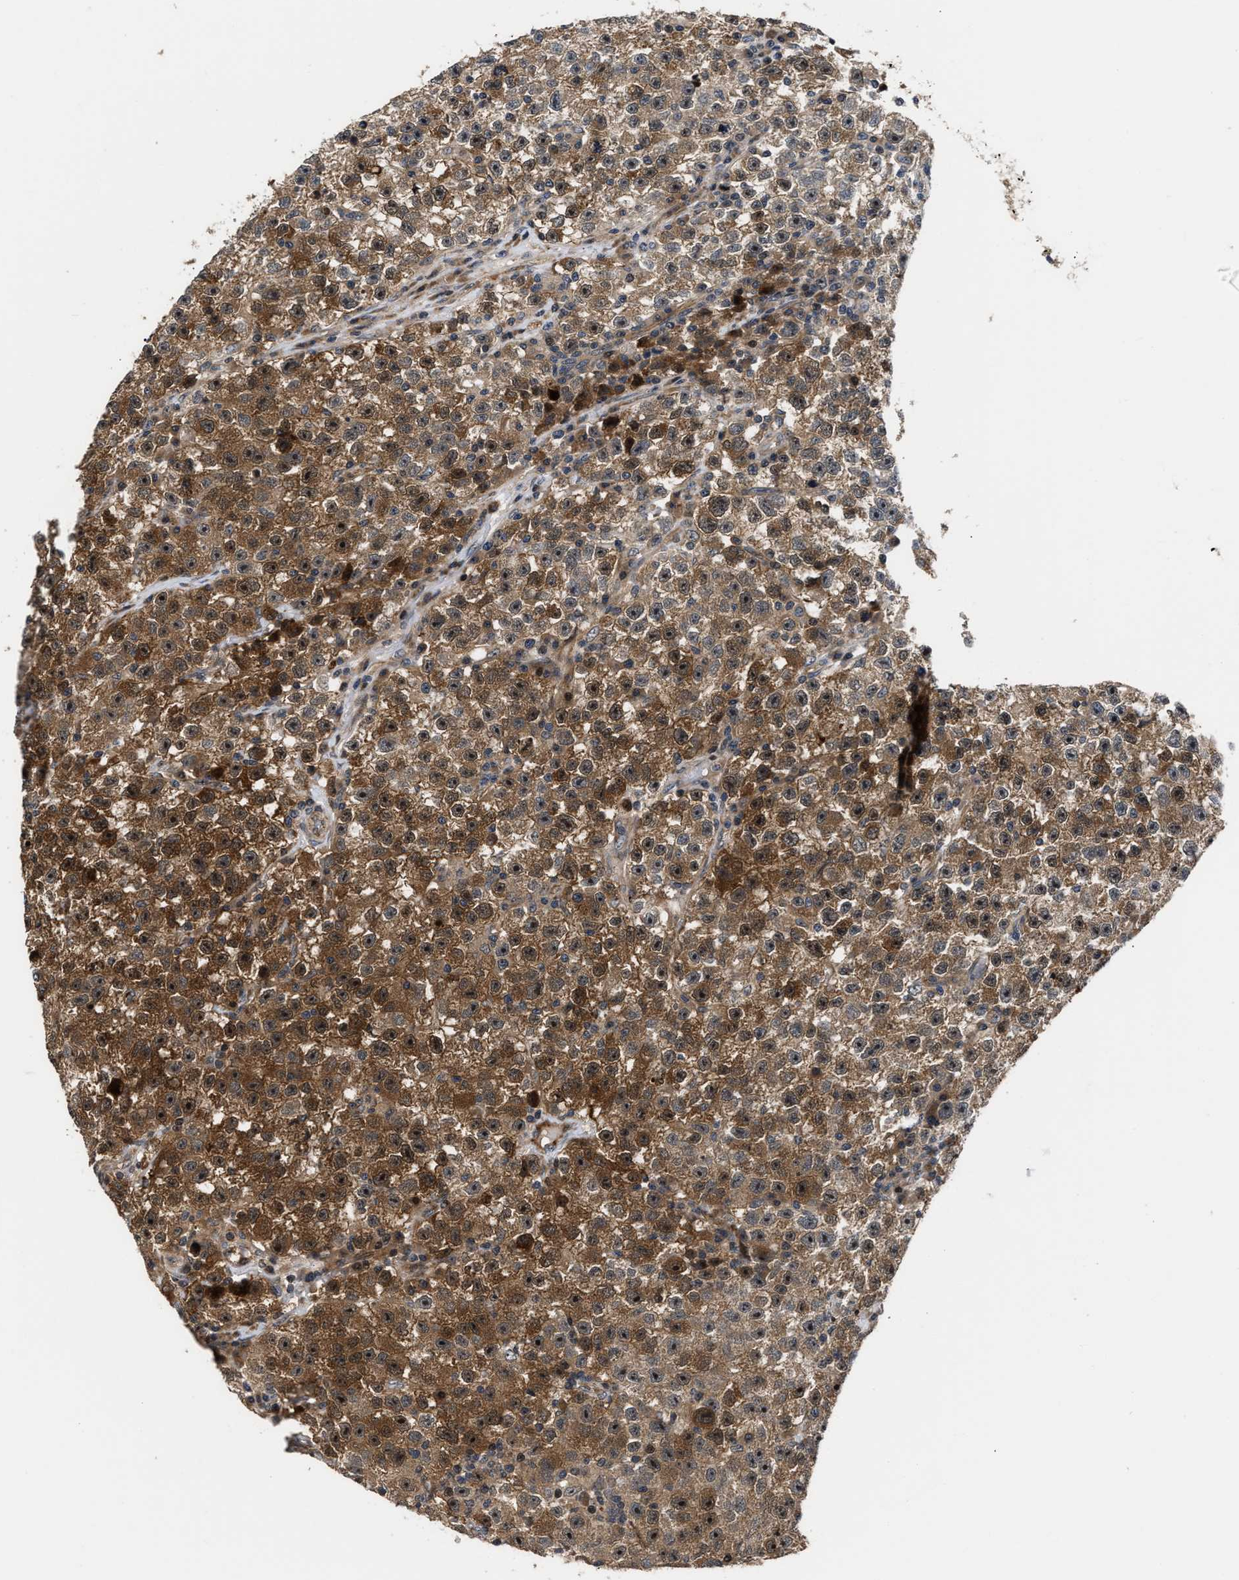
{"staining": {"intensity": "moderate", "quantity": ">75%", "location": "cytoplasmic/membranous,nuclear"}, "tissue": "testis cancer", "cell_type": "Tumor cells", "image_type": "cancer", "snomed": [{"axis": "morphology", "description": "Seminoma, NOS"}, {"axis": "topography", "description": "Testis"}], "caption": "Immunohistochemical staining of human testis cancer (seminoma) reveals moderate cytoplasmic/membranous and nuclear protein staining in approximately >75% of tumor cells. (brown staining indicates protein expression, while blue staining denotes nuclei).", "gene": "ALDH3A2", "patient": {"sex": "male", "age": 22}}